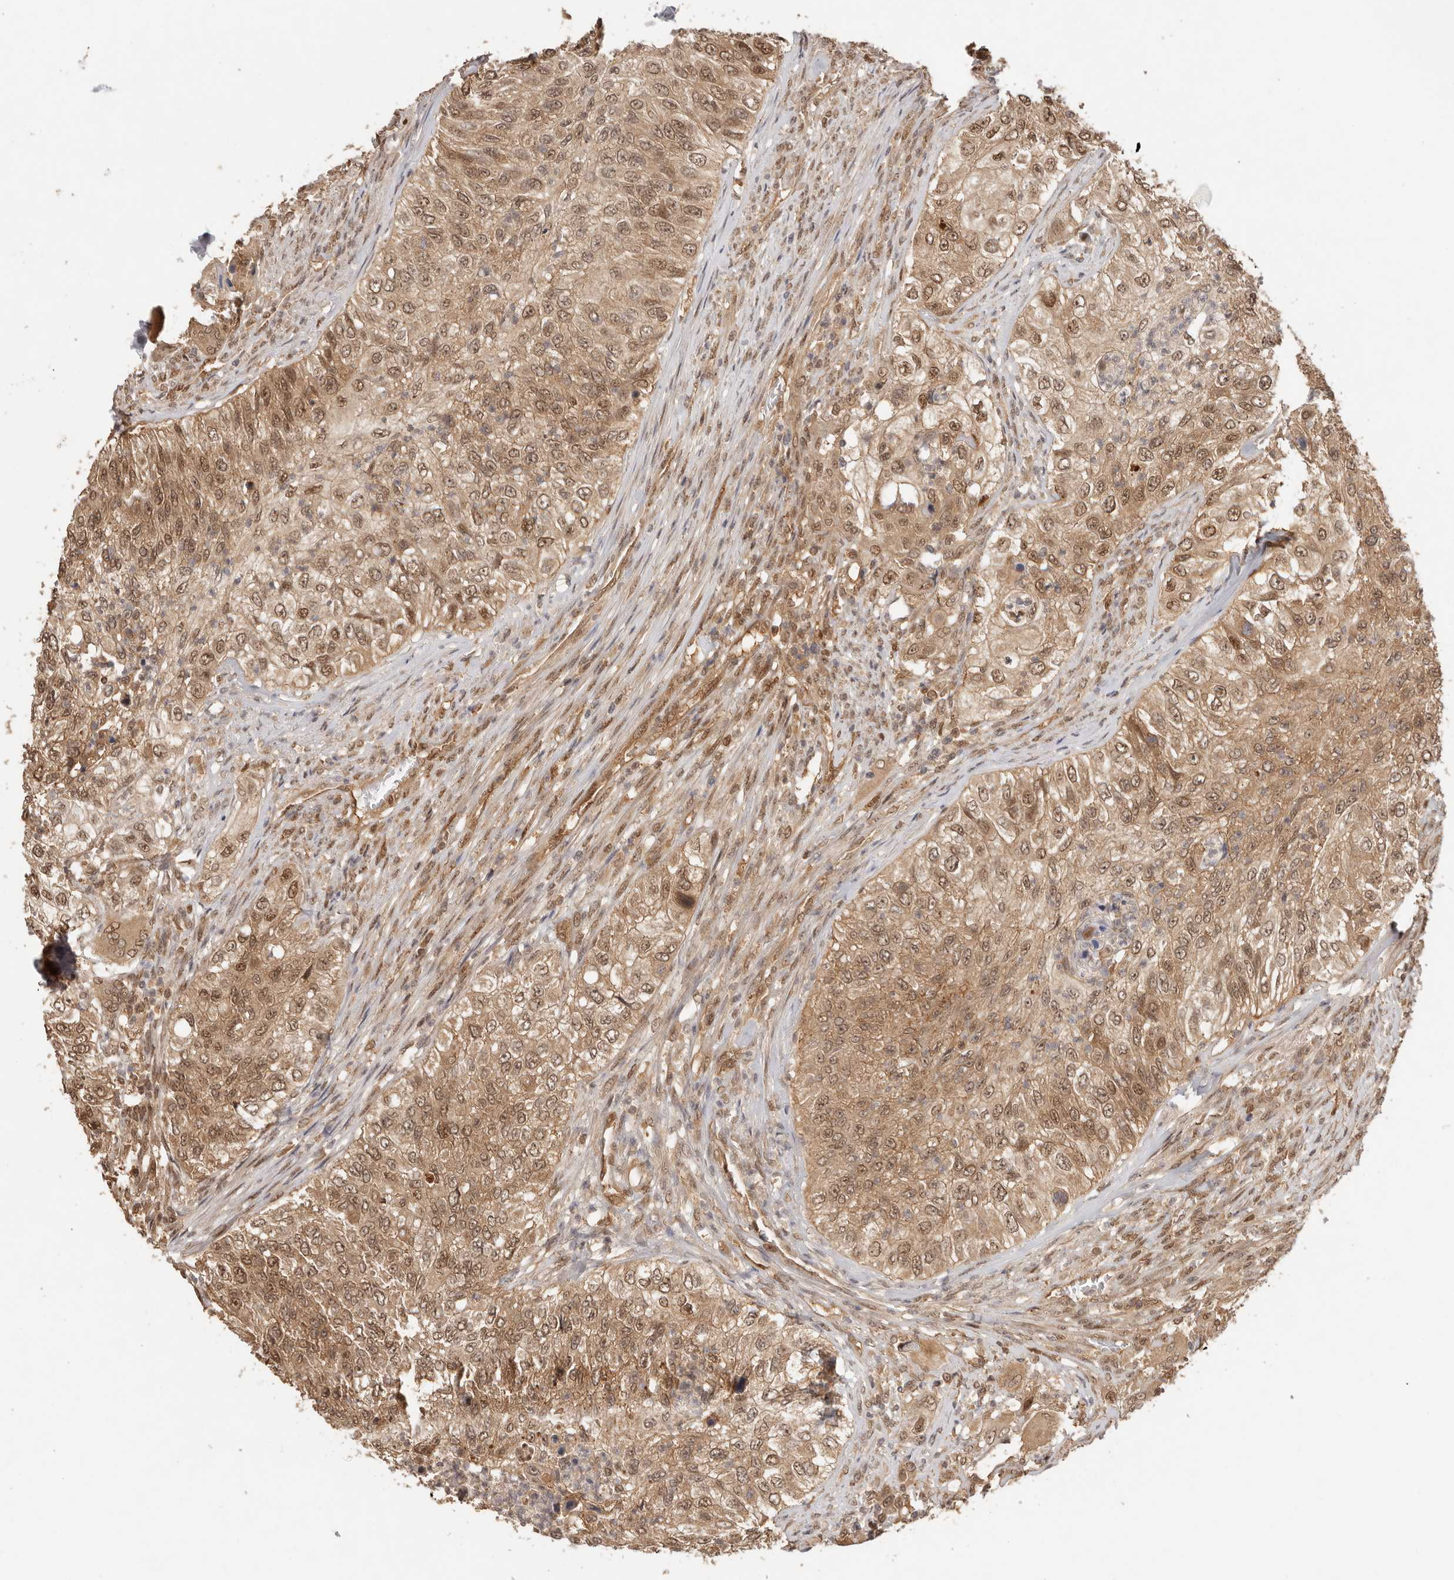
{"staining": {"intensity": "moderate", "quantity": ">75%", "location": "cytoplasmic/membranous,nuclear"}, "tissue": "urothelial cancer", "cell_type": "Tumor cells", "image_type": "cancer", "snomed": [{"axis": "morphology", "description": "Urothelial carcinoma, High grade"}, {"axis": "topography", "description": "Urinary bladder"}], "caption": "Immunohistochemistry photomicrograph of human urothelial cancer stained for a protein (brown), which reveals medium levels of moderate cytoplasmic/membranous and nuclear staining in approximately >75% of tumor cells.", "gene": "PSMA5", "patient": {"sex": "female", "age": 60}}